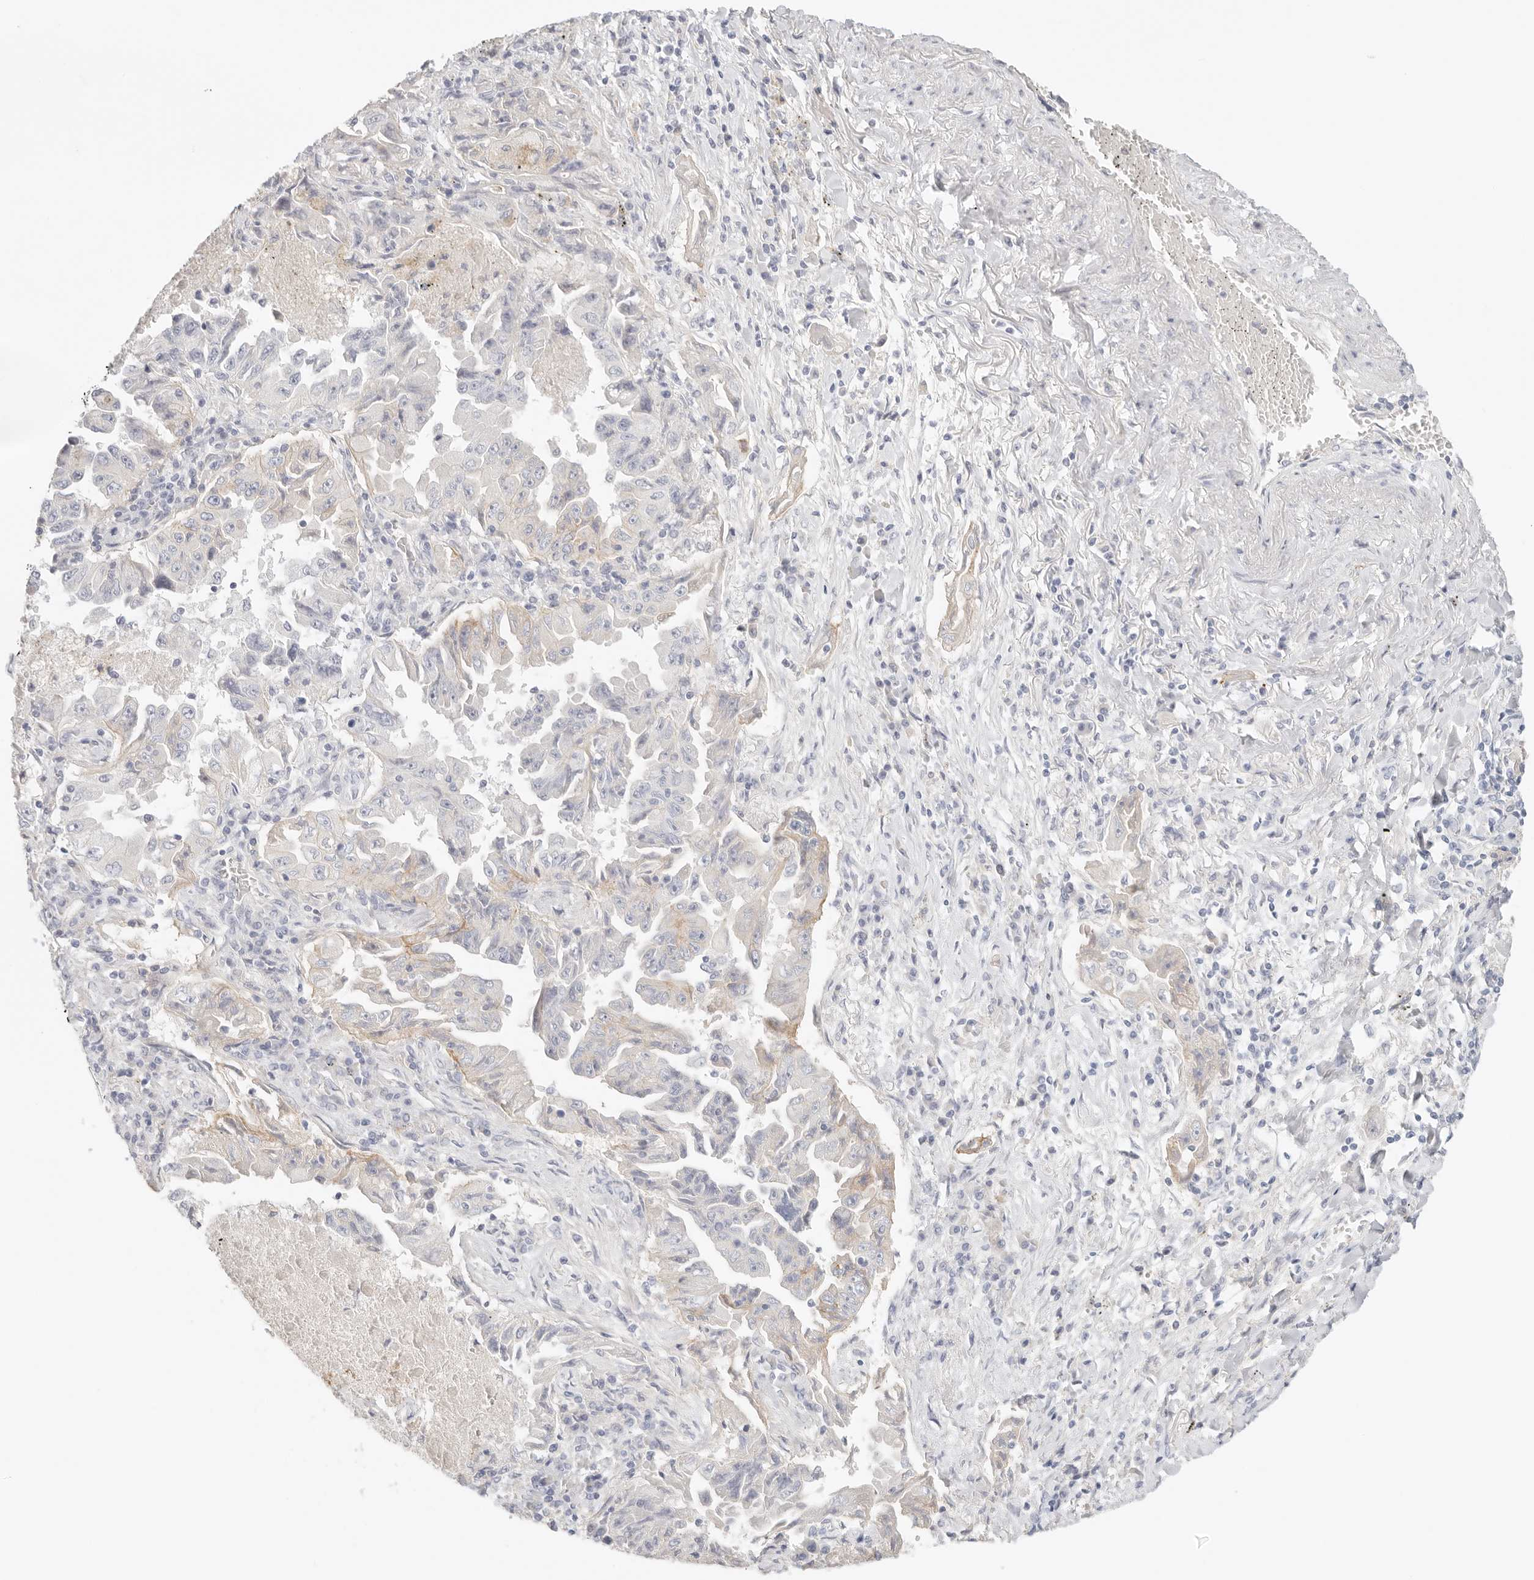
{"staining": {"intensity": "negative", "quantity": "none", "location": "none"}, "tissue": "lung cancer", "cell_type": "Tumor cells", "image_type": "cancer", "snomed": [{"axis": "morphology", "description": "Adenocarcinoma, NOS"}, {"axis": "topography", "description": "Lung"}], "caption": "Immunohistochemistry of adenocarcinoma (lung) demonstrates no staining in tumor cells. (Brightfield microscopy of DAB (3,3'-diaminobenzidine) immunohistochemistry at high magnification).", "gene": "CEP120", "patient": {"sex": "female", "age": 51}}